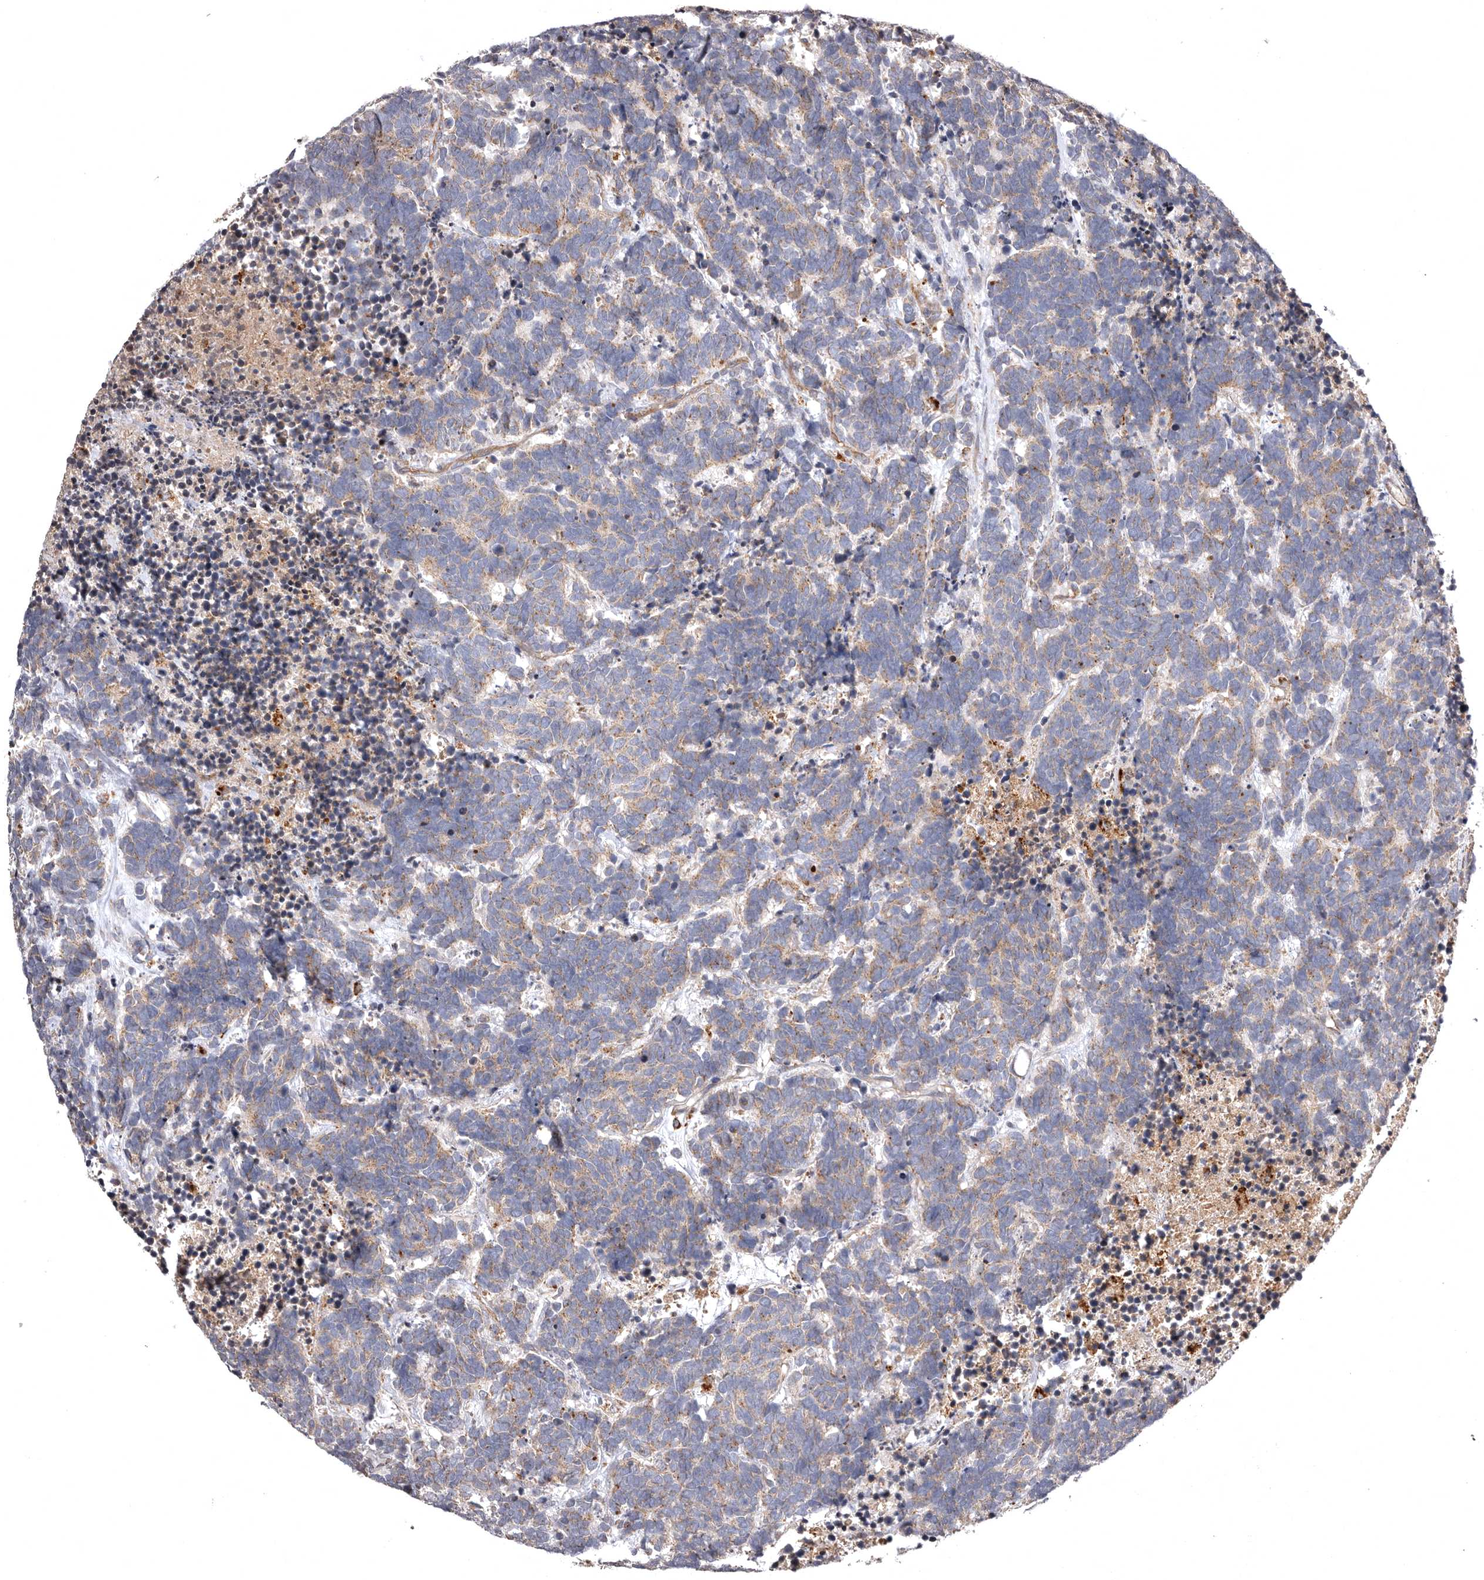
{"staining": {"intensity": "weak", "quantity": ">75%", "location": "cytoplasmic/membranous"}, "tissue": "carcinoid", "cell_type": "Tumor cells", "image_type": "cancer", "snomed": [{"axis": "morphology", "description": "Carcinoma, NOS"}, {"axis": "morphology", "description": "Carcinoid, malignant, NOS"}, {"axis": "topography", "description": "Urinary bladder"}], "caption": "DAB immunohistochemical staining of human carcinoma reveals weak cytoplasmic/membranous protein expression in about >75% of tumor cells. Nuclei are stained in blue.", "gene": "ADCY2", "patient": {"sex": "male", "age": 57}}